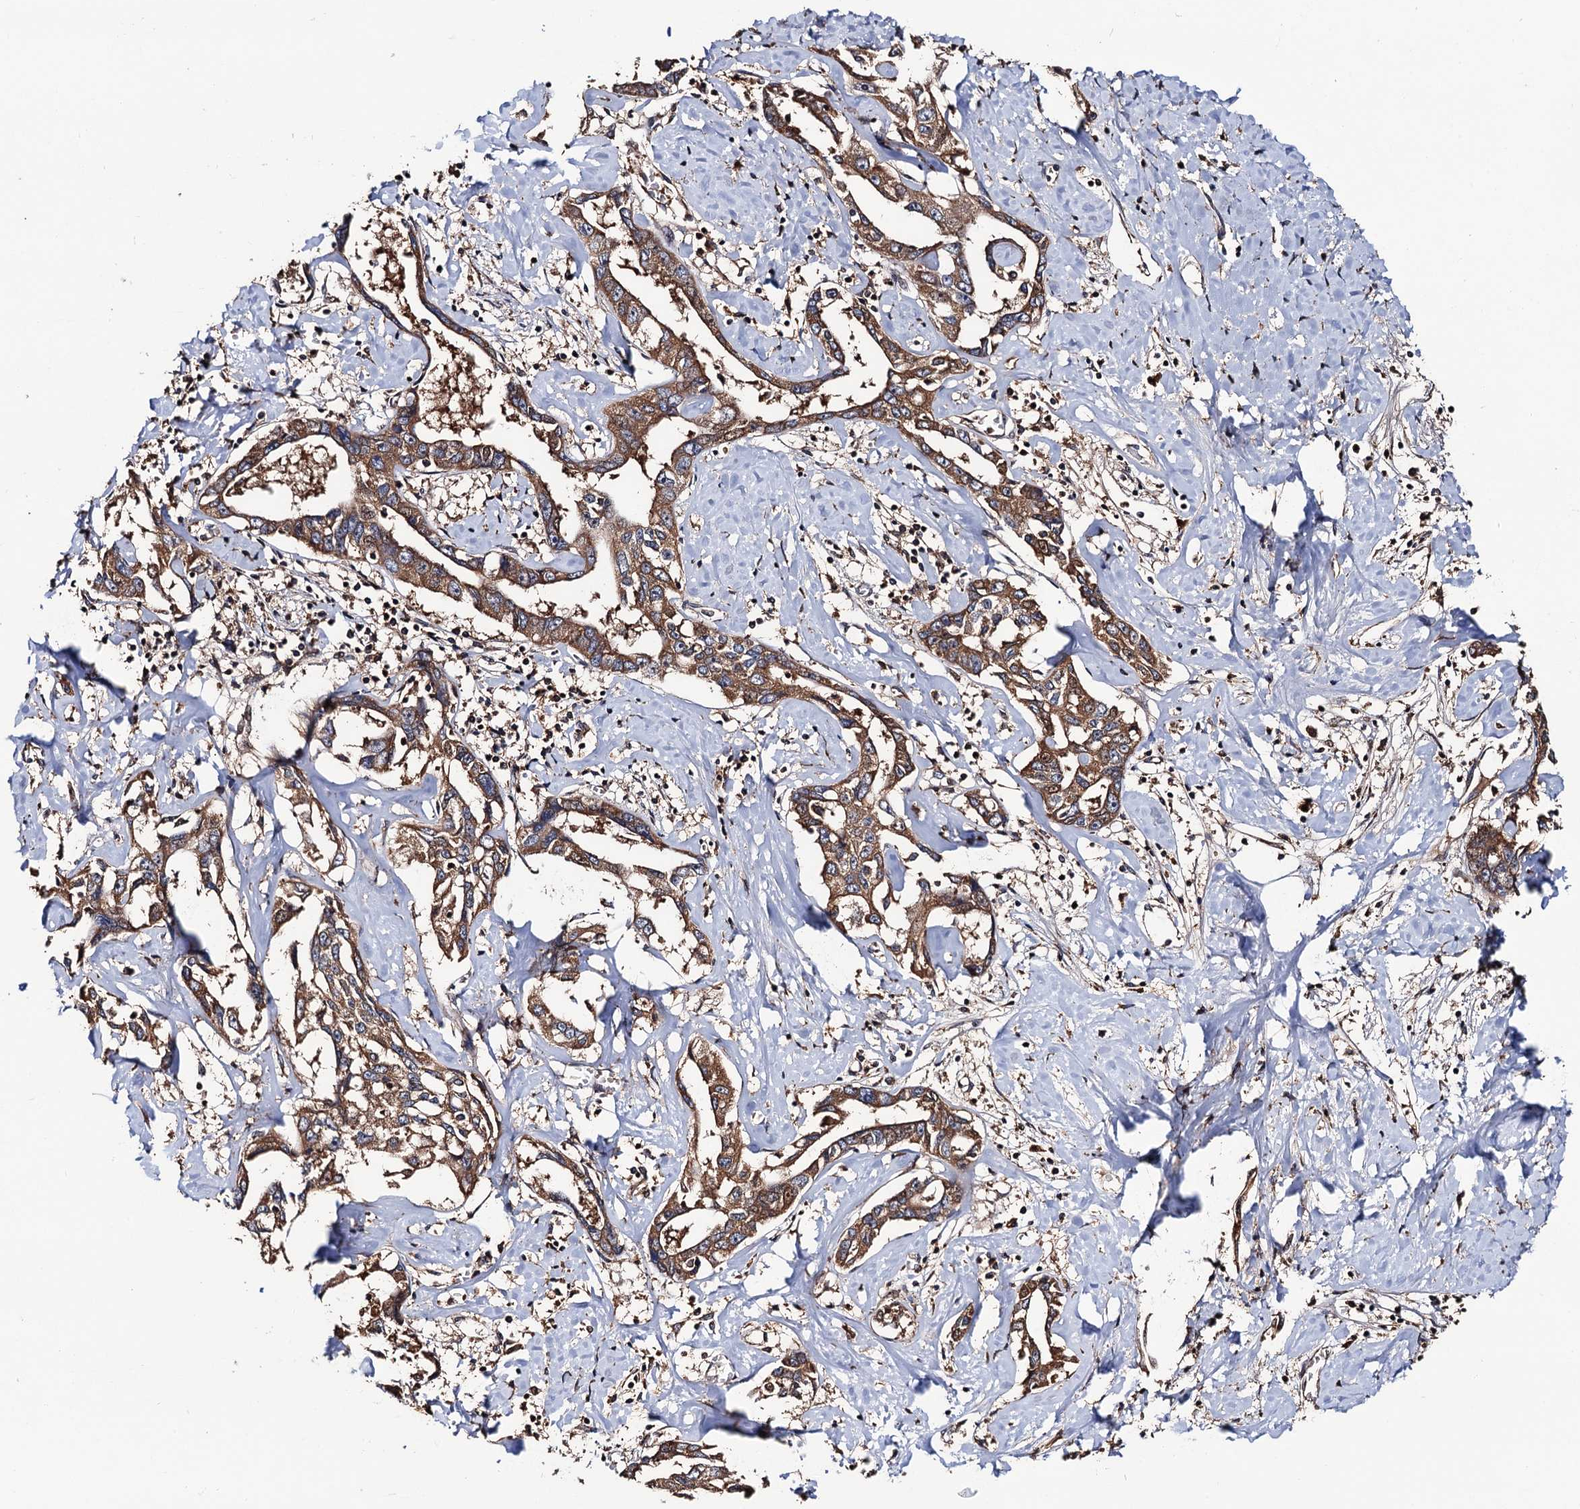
{"staining": {"intensity": "moderate", "quantity": ">75%", "location": "cytoplasmic/membranous"}, "tissue": "liver cancer", "cell_type": "Tumor cells", "image_type": "cancer", "snomed": [{"axis": "morphology", "description": "Cholangiocarcinoma"}, {"axis": "topography", "description": "Liver"}], "caption": "Liver cholangiocarcinoma stained with a brown dye exhibits moderate cytoplasmic/membranous positive expression in approximately >75% of tumor cells.", "gene": "RGS11", "patient": {"sex": "male", "age": 59}}